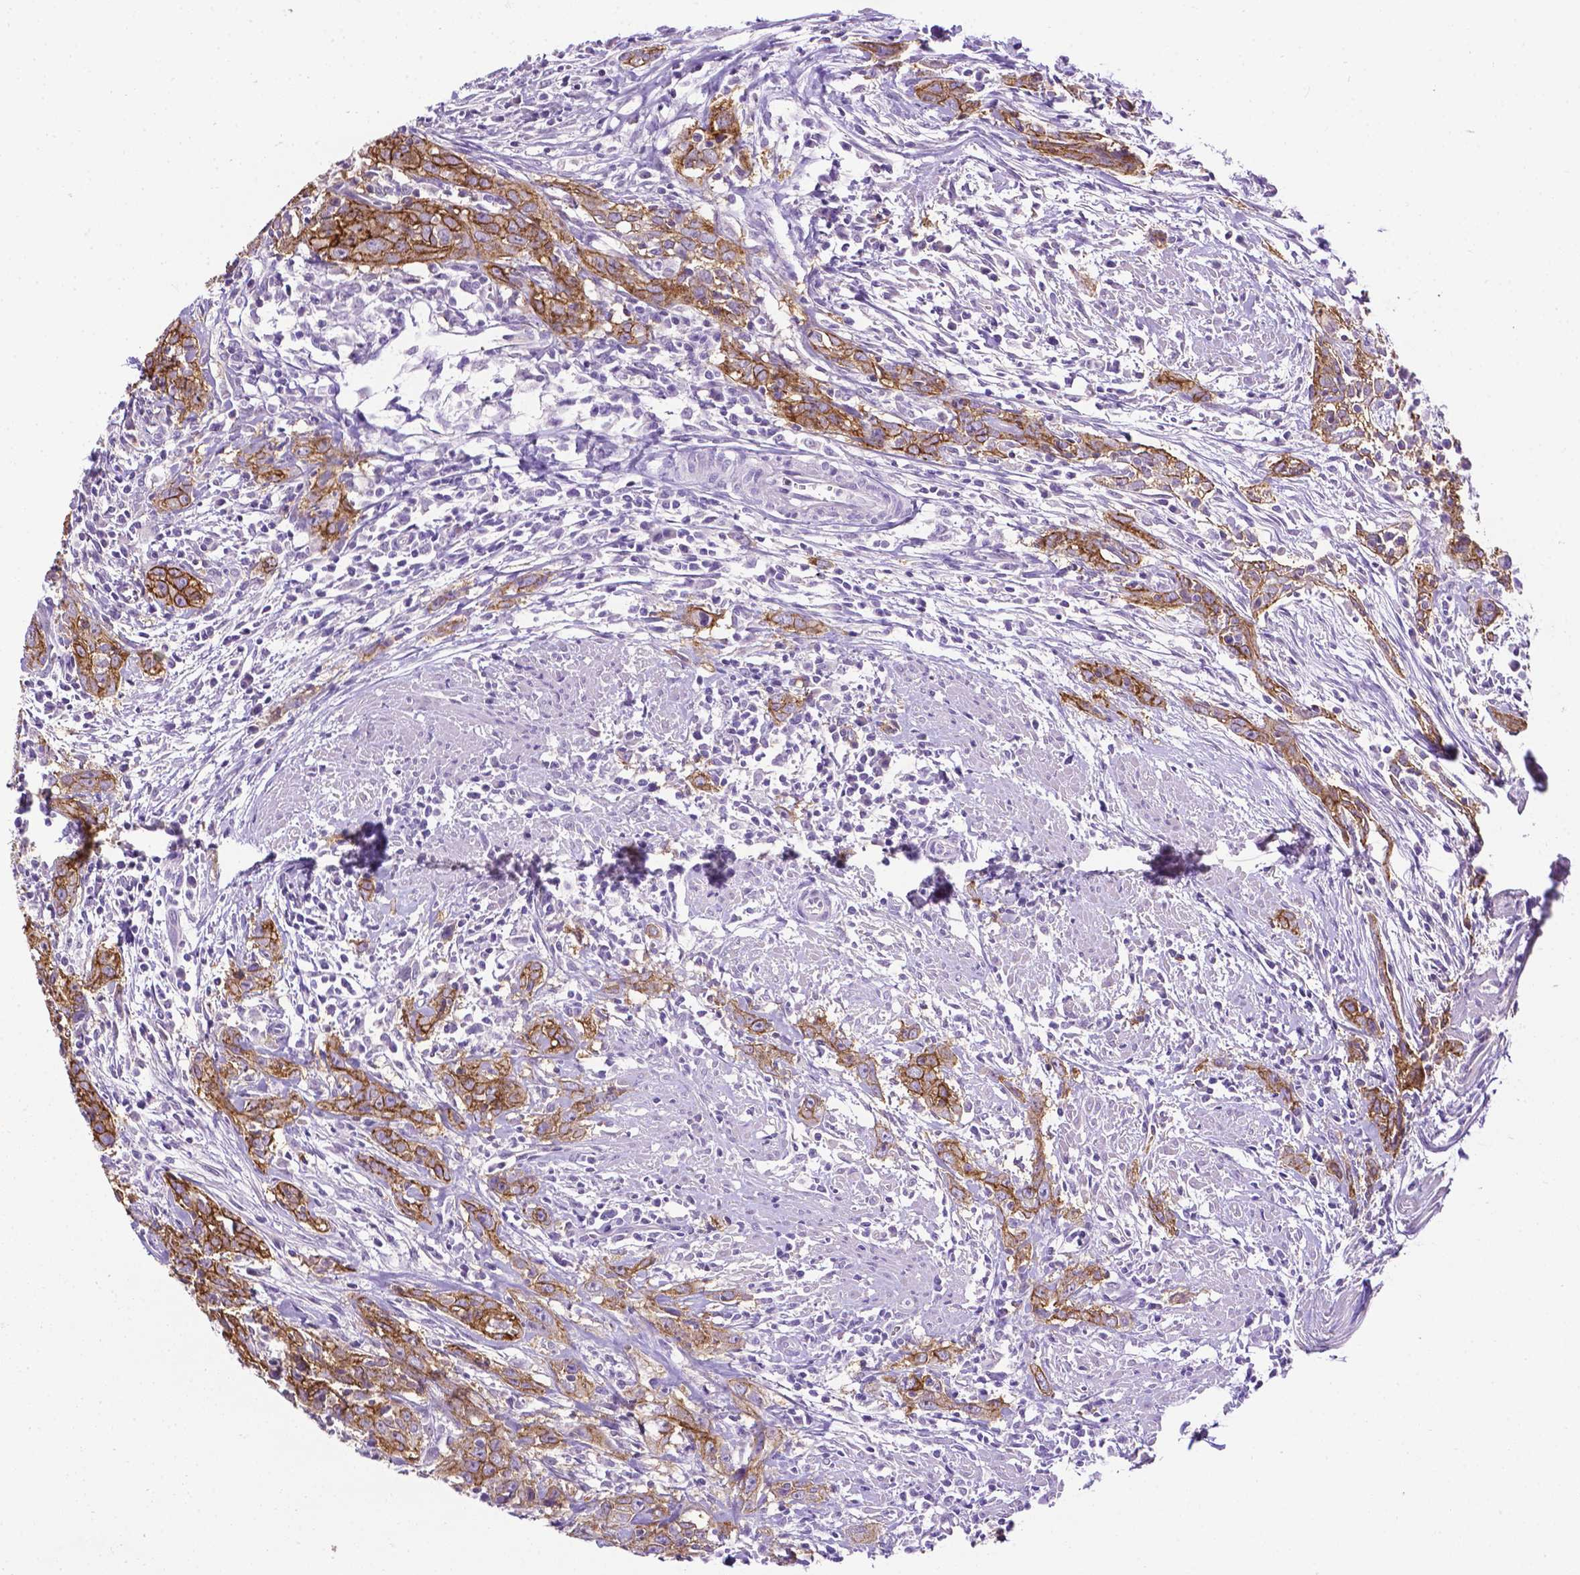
{"staining": {"intensity": "strong", "quantity": "25%-75%", "location": "cytoplasmic/membranous"}, "tissue": "urothelial cancer", "cell_type": "Tumor cells", "image_type": "cancer", "snomed": [{"axis": "morphology", "description": "Urothelial carcinoma, High grade"}, {"axis": "topography", "description": "Urinary bladder"}], "caption": "Protein expression analysis of urothelial cancer demonstrates strong cytoplasmic/membranous positivity in approximately 25%-75% of tumor cells.", "gene": "TACSTD2", "patient": {"sex": "male", "age": 83}}